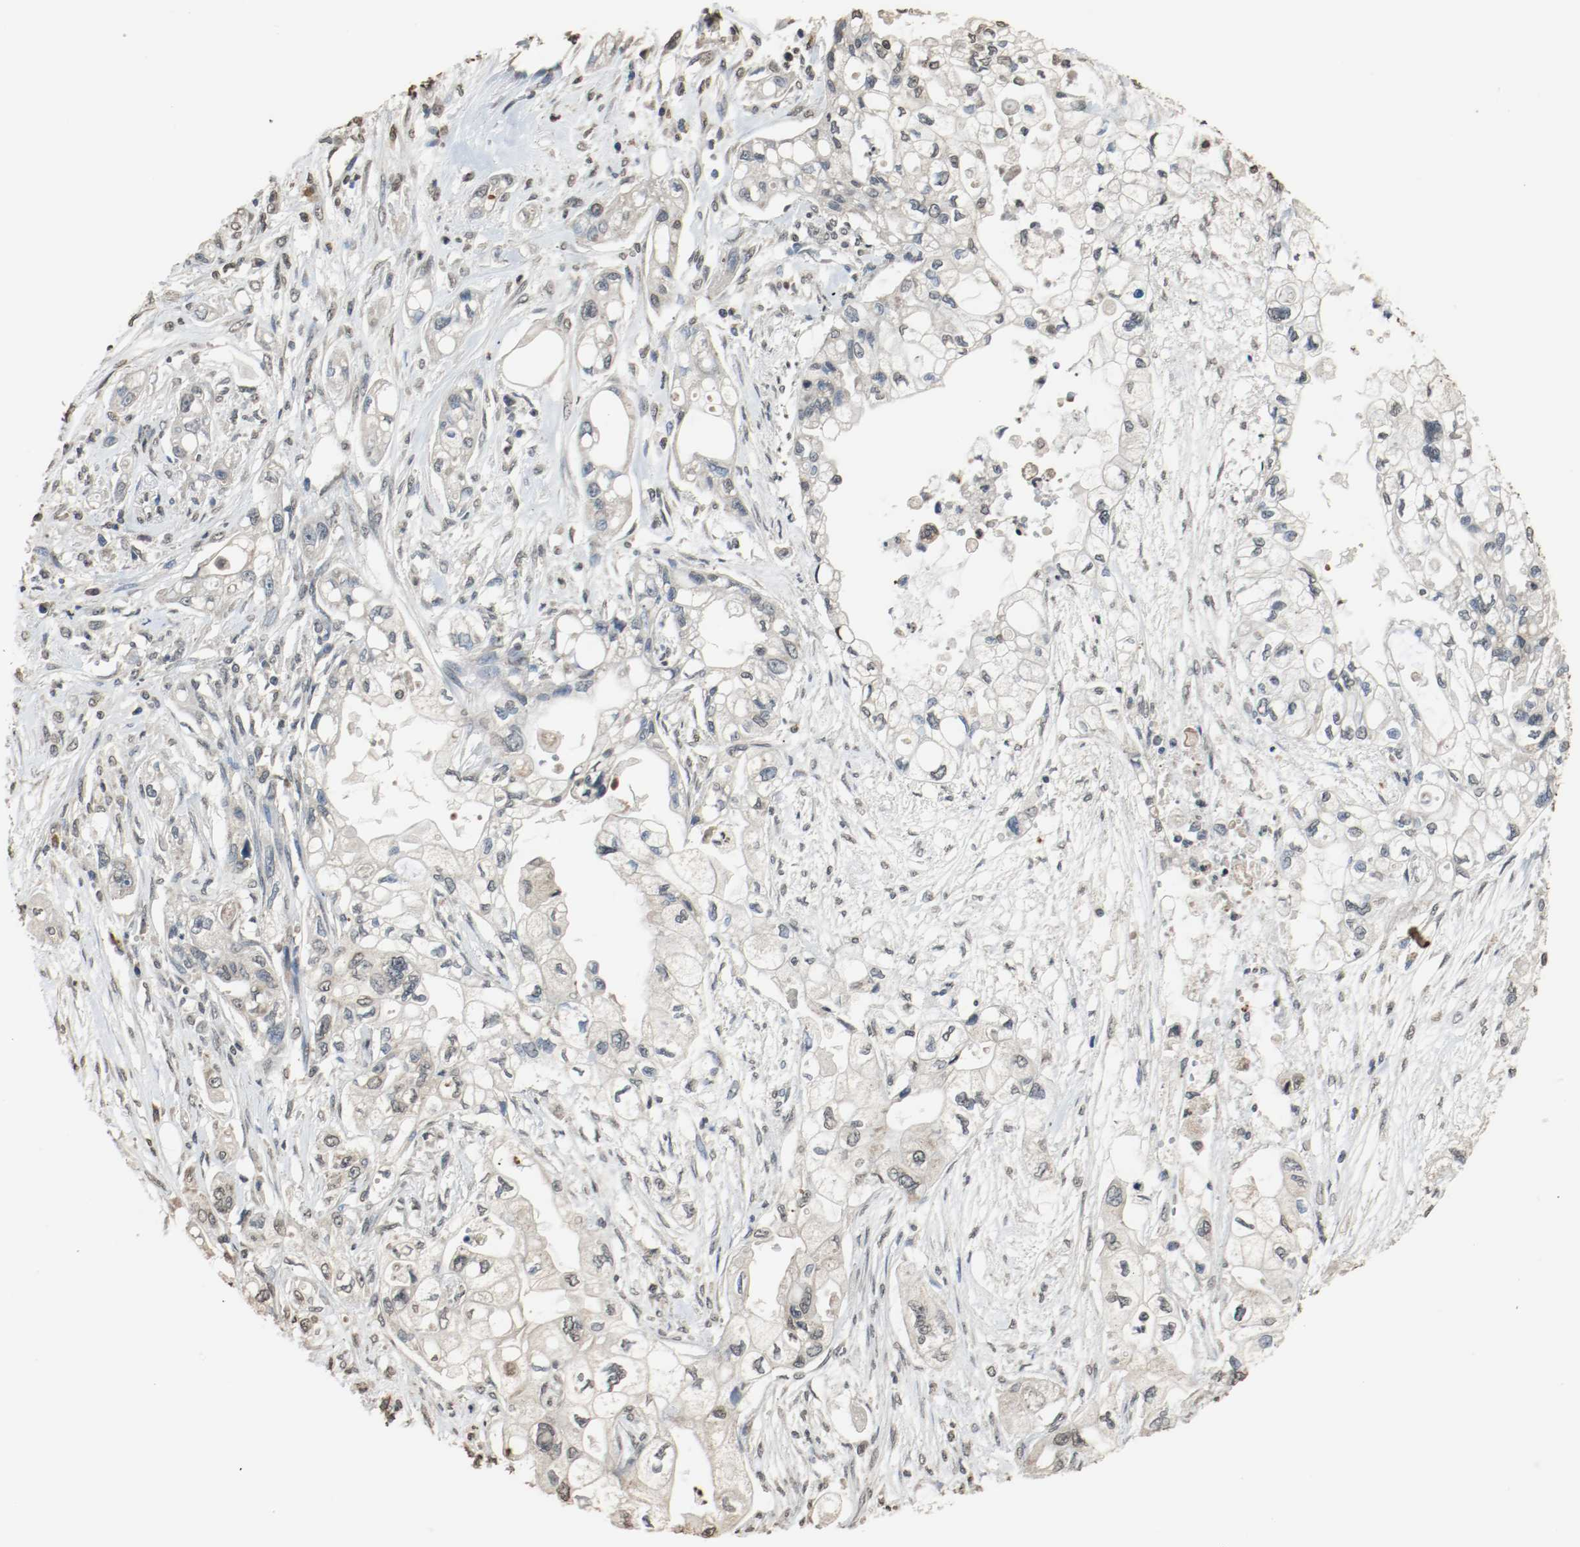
{"staining": {"intensity": "weak", "quantity": "<25%", "location": "cytoplasmic/membranous"}, "tissue": "pancreatic cancer", "cell_type": "Tumor cells", "image_type": "cancer", "snomed": [{"axis": "morphology", "description": "Normal tissue, NOS"}, {"axis": "topography", "description": "Pancreas"}], "caption": "There is no significant staining in tumor cells of pancreatic cancer. The staining is performed using DAB brown chromogen with nuclei counter-stained in using hematoxylin.", "gene": "RTN4", "patient": {"sex": "male", "age": 42}}